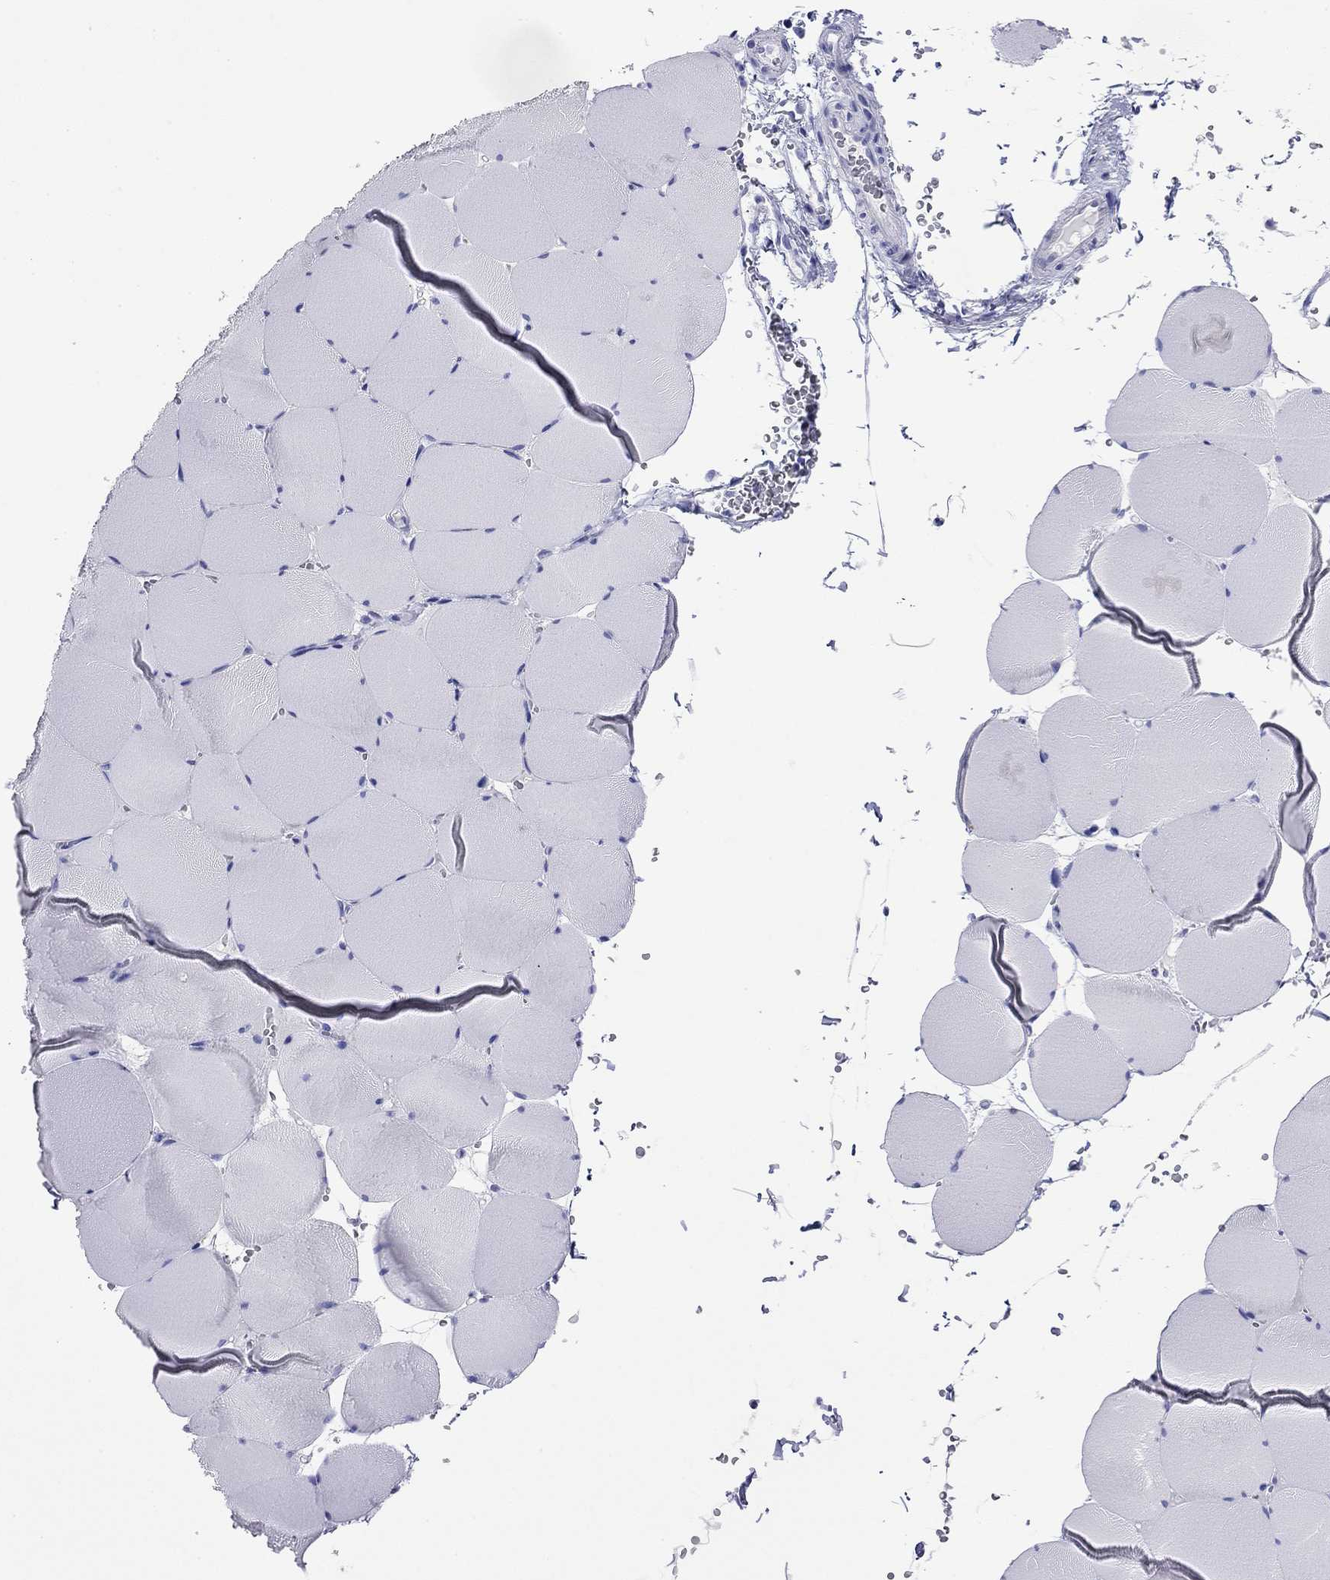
{"staining": {"intensity": "negative", "quantity": "none", "location": "none"}, "tissue": "skeletal muscle", "cell_type": "Myocytes", "image_type": "normal", "snomed": [{"axis": "morphology", "description": "Normal tissue, NOS"}, {"axis": "topography", "description": "Skeletal muscle"}, {"axis": "topography", "description": "Head-Neck"}], "caption": "This micrograph is of benign skeletal muscle stained with immunohistochemistry (IHC) to label a protein in brown with the nuclei are counter-stained blue. There is no positivity in myocytes.", "gene": "FIGLA", "patient": {"sex": "male", "age": 66}}